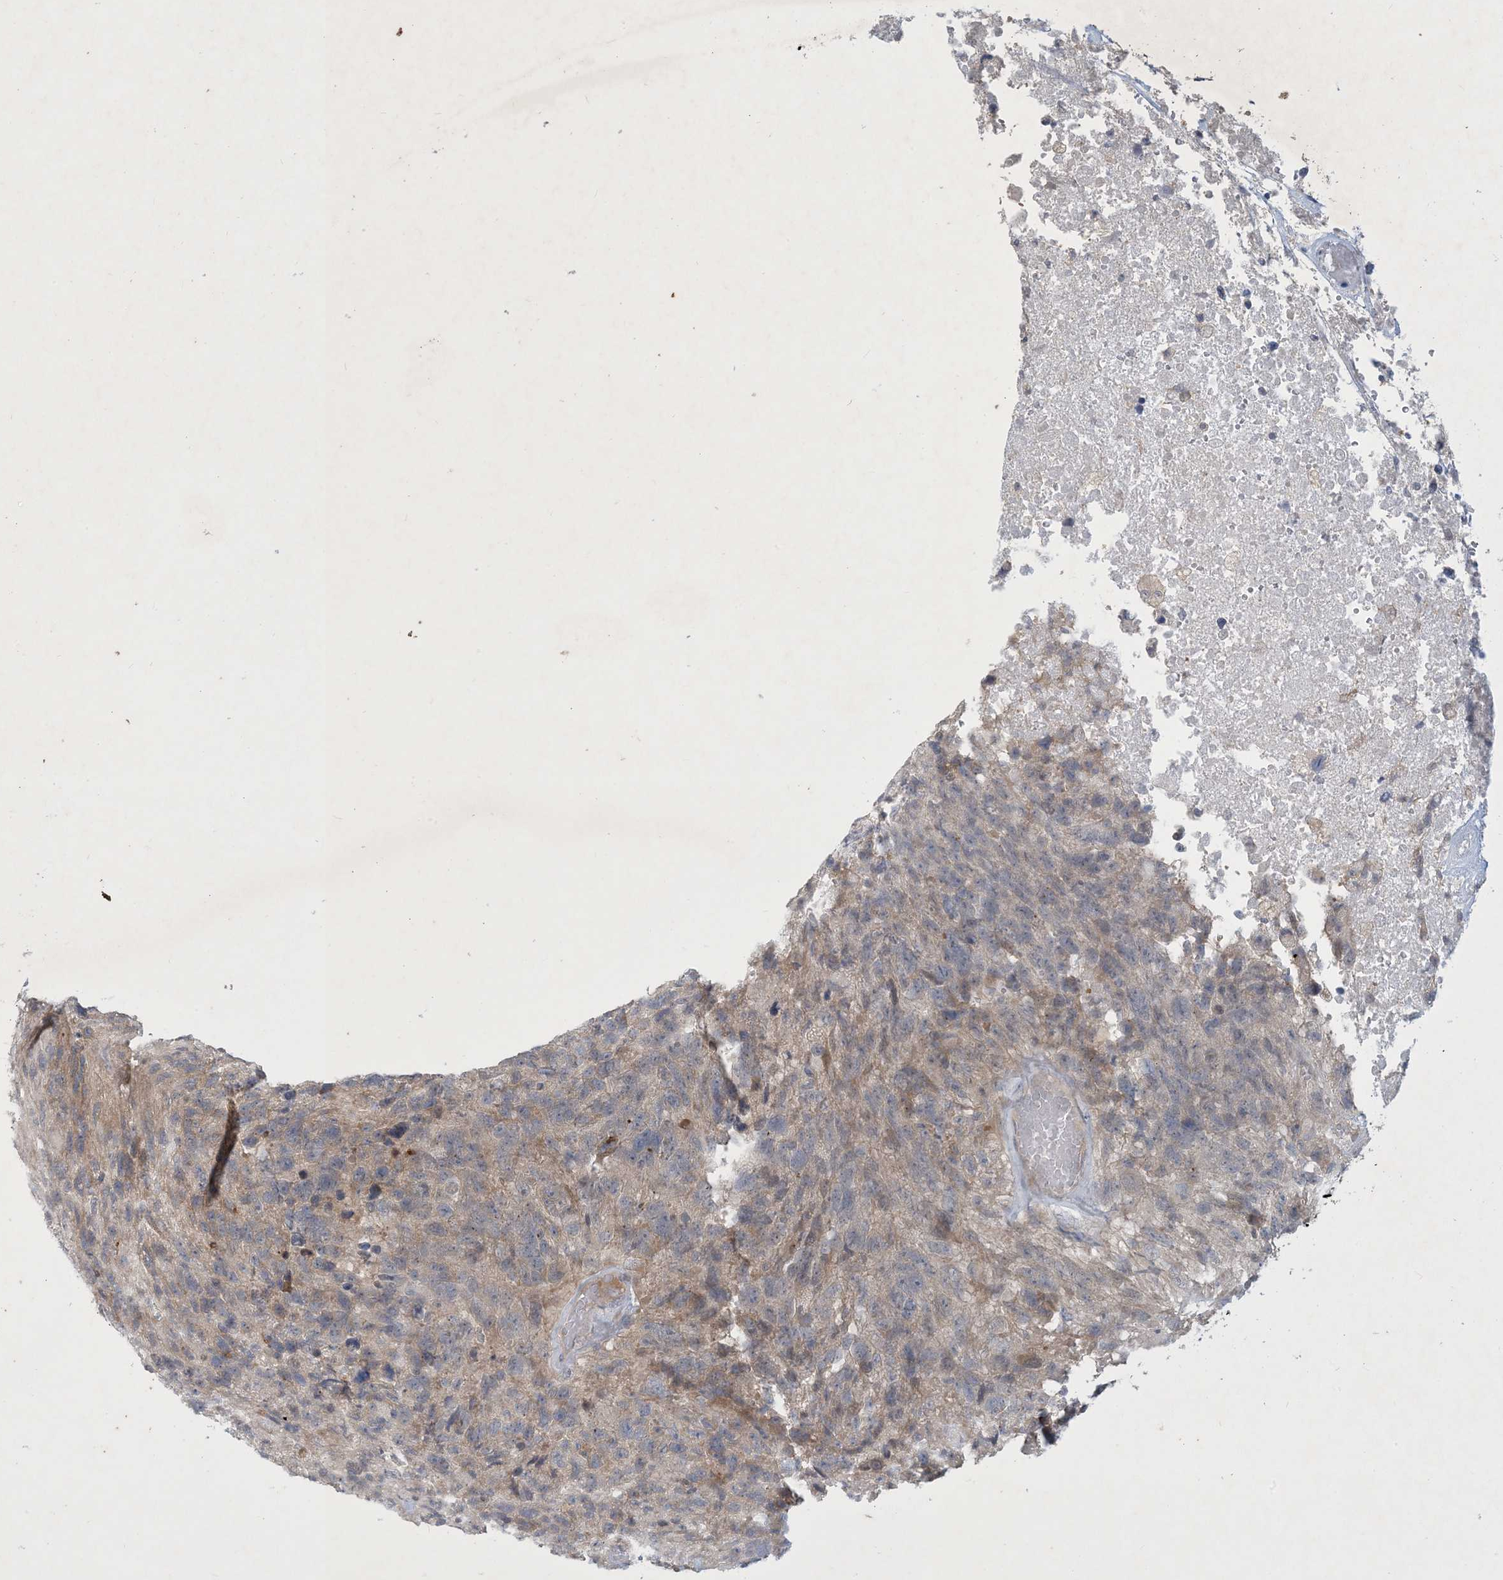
{"staining": {"intensity": "weak", "quantity": "<25%", "location": "cytoplasmic/membranous"}, "tissue": "glioma", "cell_type": "Tumor cells", "image_type": "cancer", "snomed": [{"axis": "morphology", "description": "Glioma, malignant, High grade"}, {"axis": "topography", "description": "Brain"}], "caption": "Micrograph shows no protein expression in tumor cells of malignant high-grade glioma tissue.", "gene": "CDS1", "patient": {"sex": "male", "age": 69}}